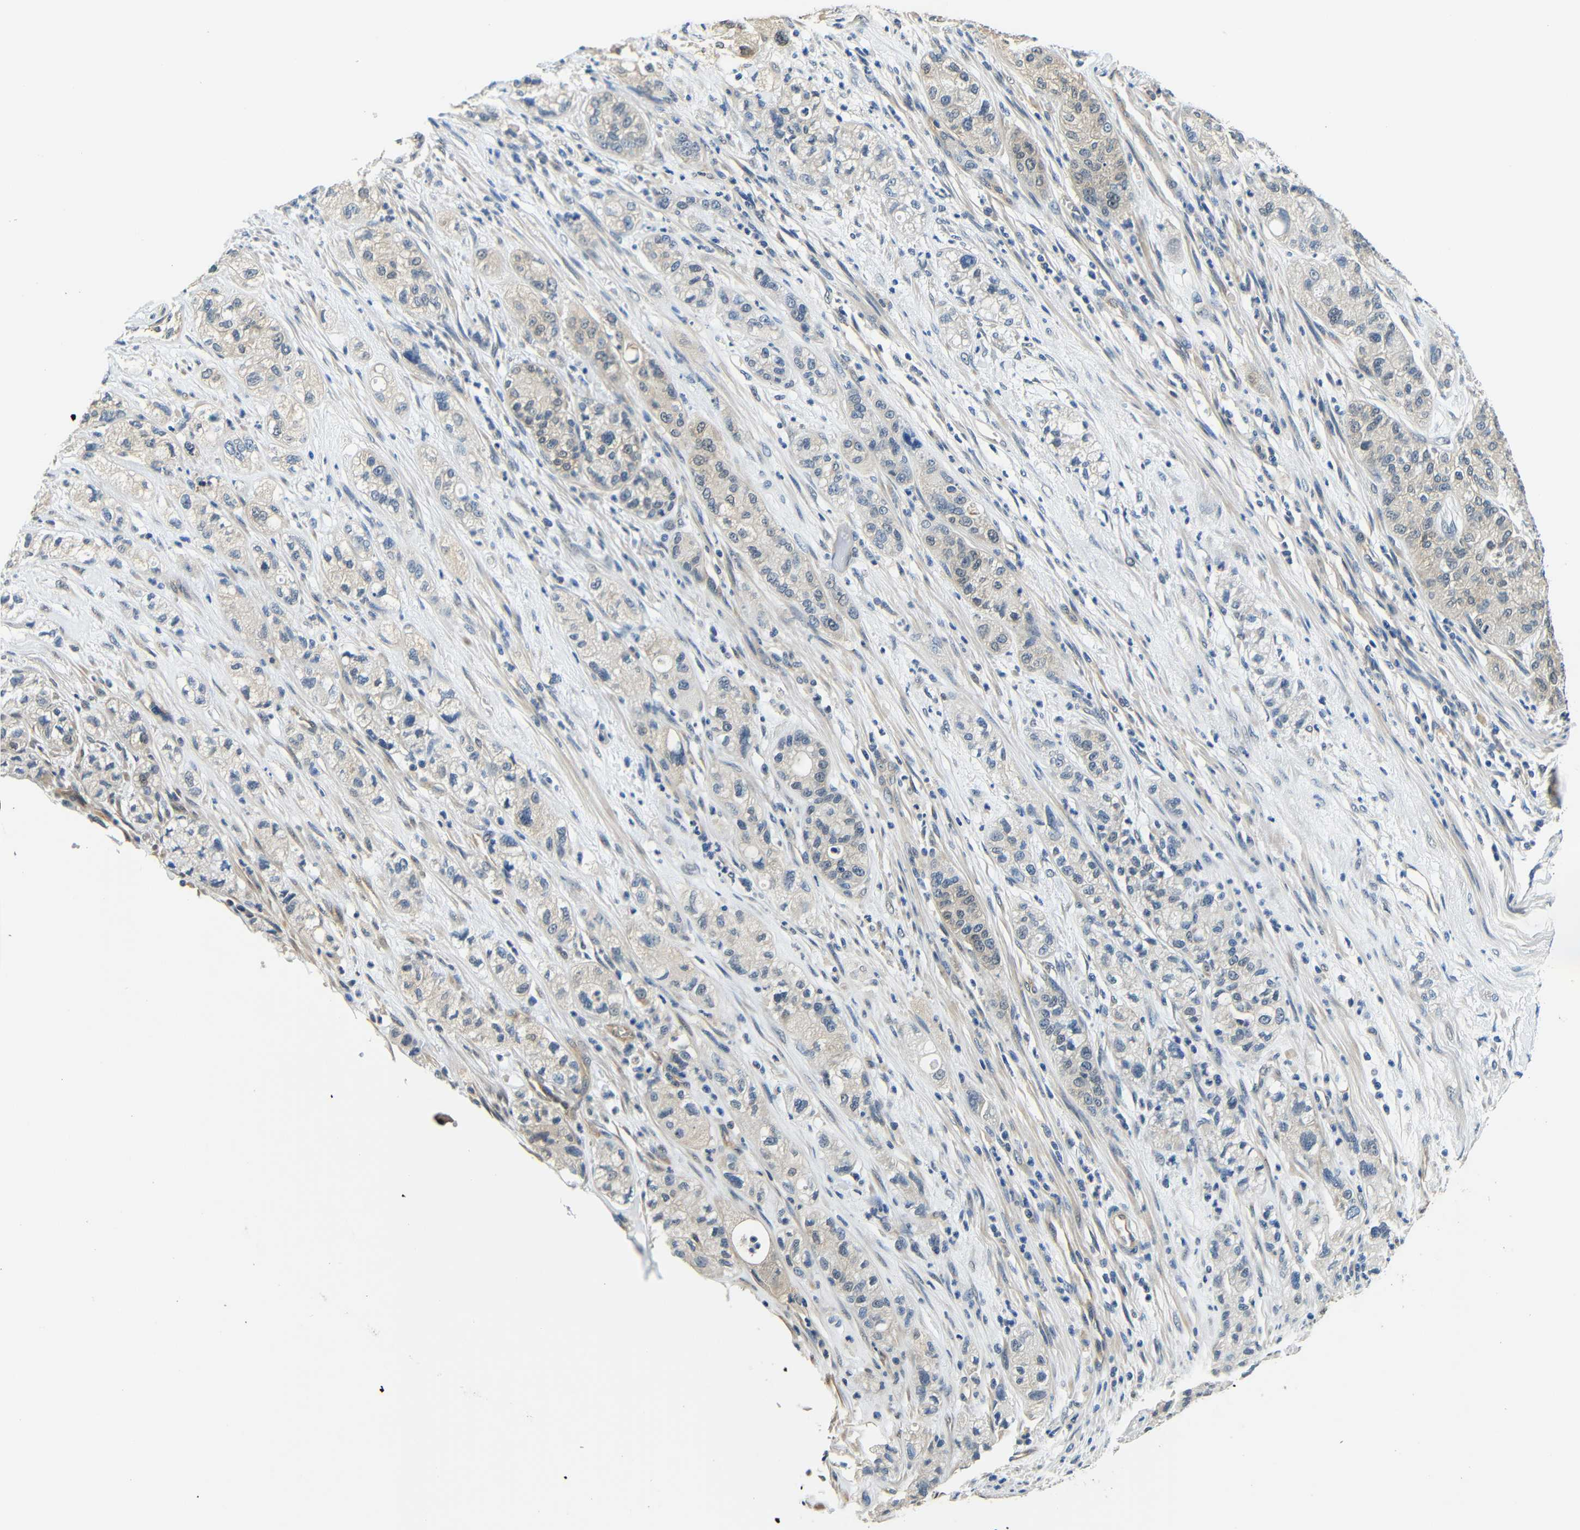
{"staining": {"intensity": "weak", "quantity": "25%-75%", "location": "cytoplasmic/membranous"}, "tissue": "pancreatic cancer", "cell_type": "Tumor cells", "image_type": "cancer", "snomed": [{"axis": "morphology", "description": "Adenocarcinoma, NOS"}, {"axis": "topography", "description": "Pancreas"}], "caption": "DAB (3,3'-diaminobenzidine) immunohistochemical staining of human pancreatic cancer exhibits weak cytoplasmic/membranous protein expression in approximately 25%-75% of tumor cells.", "gene": "ADAP1", "patient": {"sex": "female", "age": 78}}